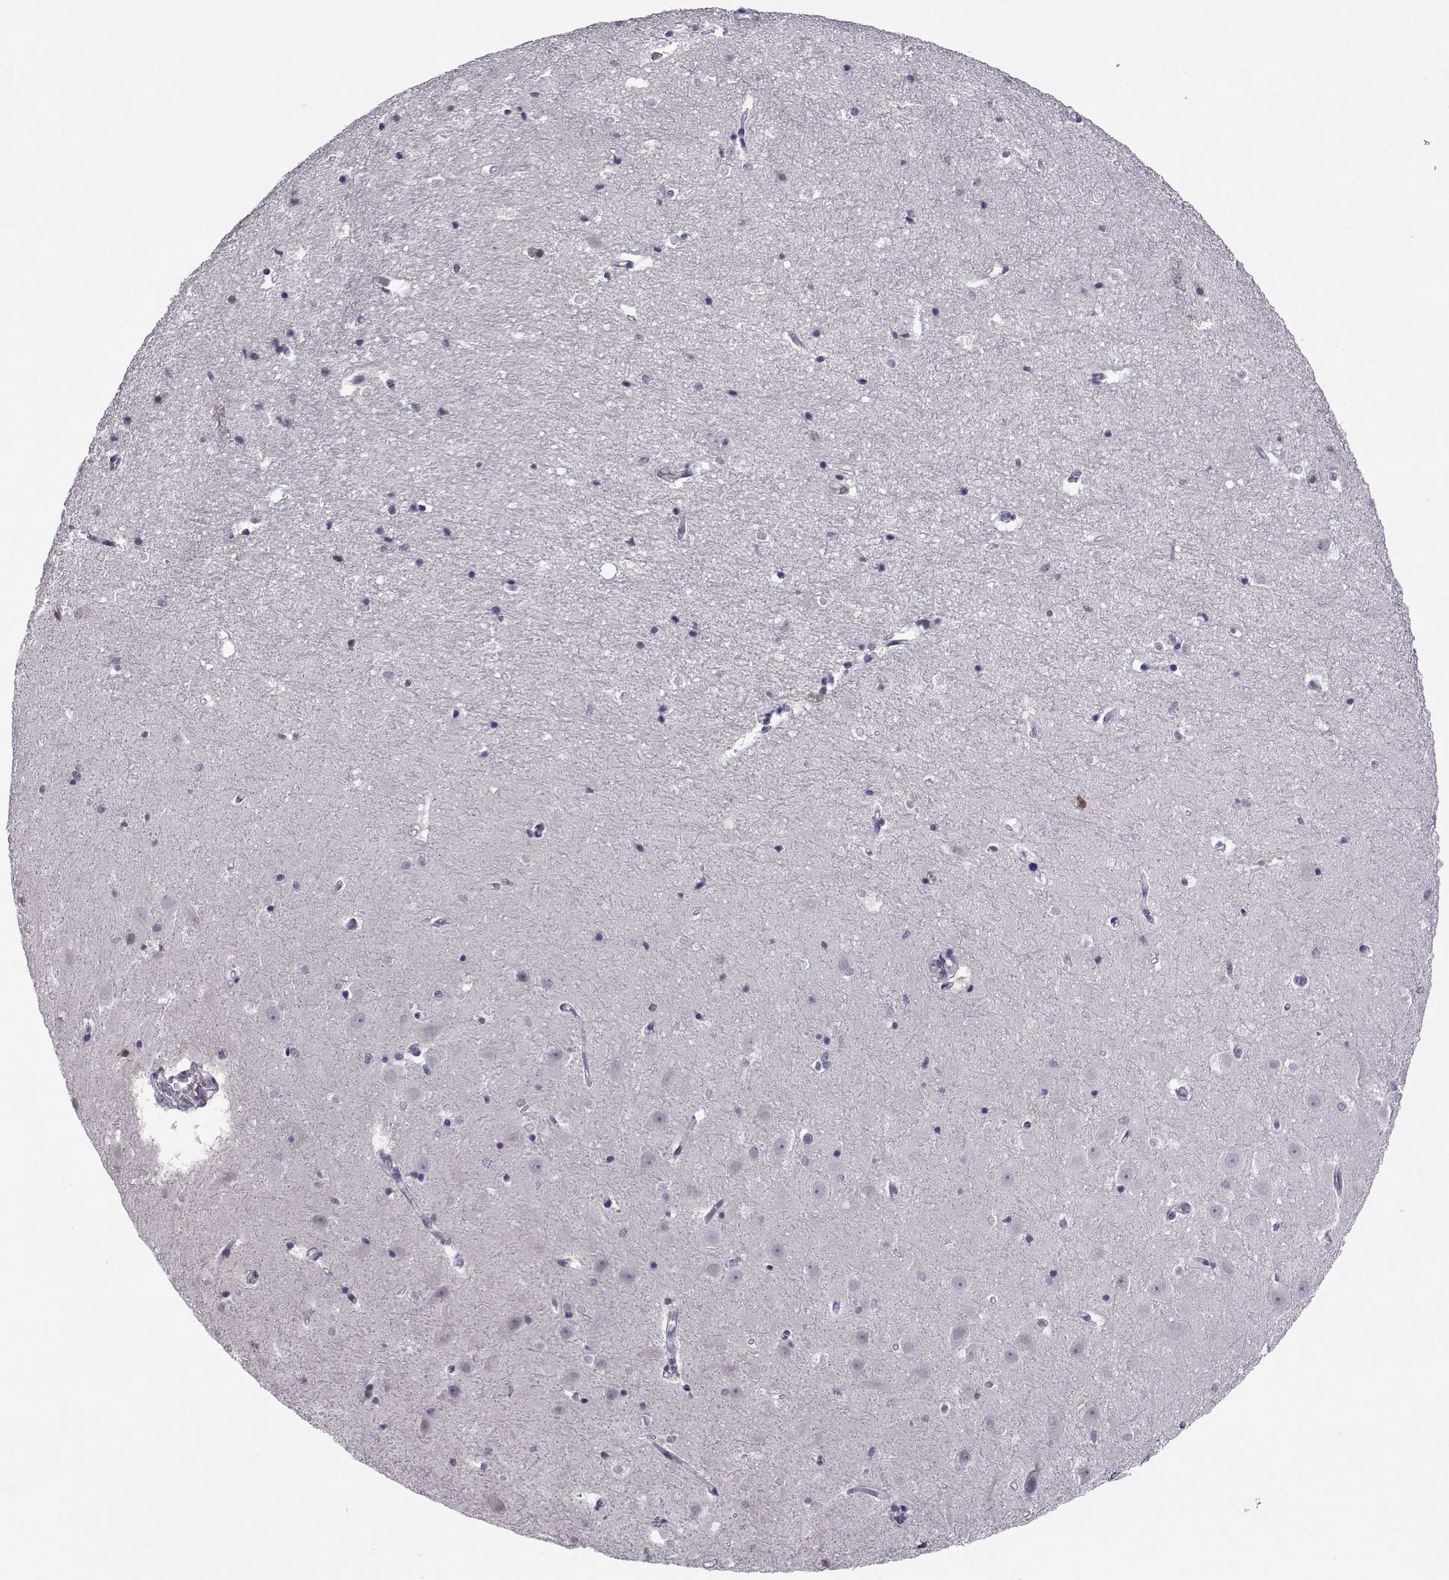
{"staining": {"intensity": "weak", "quantity": "25%-75%", "location": "nuclear"}, "tissue": "hippocampus", "cell_type": "Glial cells", "image_type": "normal", "snomed": [{"axis": "morphology", "description": "Normal tissue, NOS"}, {"axis": "topography", "description": "Hippocampus"}], "caption": "IHC micrograph of normal hippocampus stained for a protein (brown), which shows low levels of weak nuclear staining in about 25%-75% of glial cells.", "gene": "TEDC2", "patient": {"sex": "male", "age": 44}}